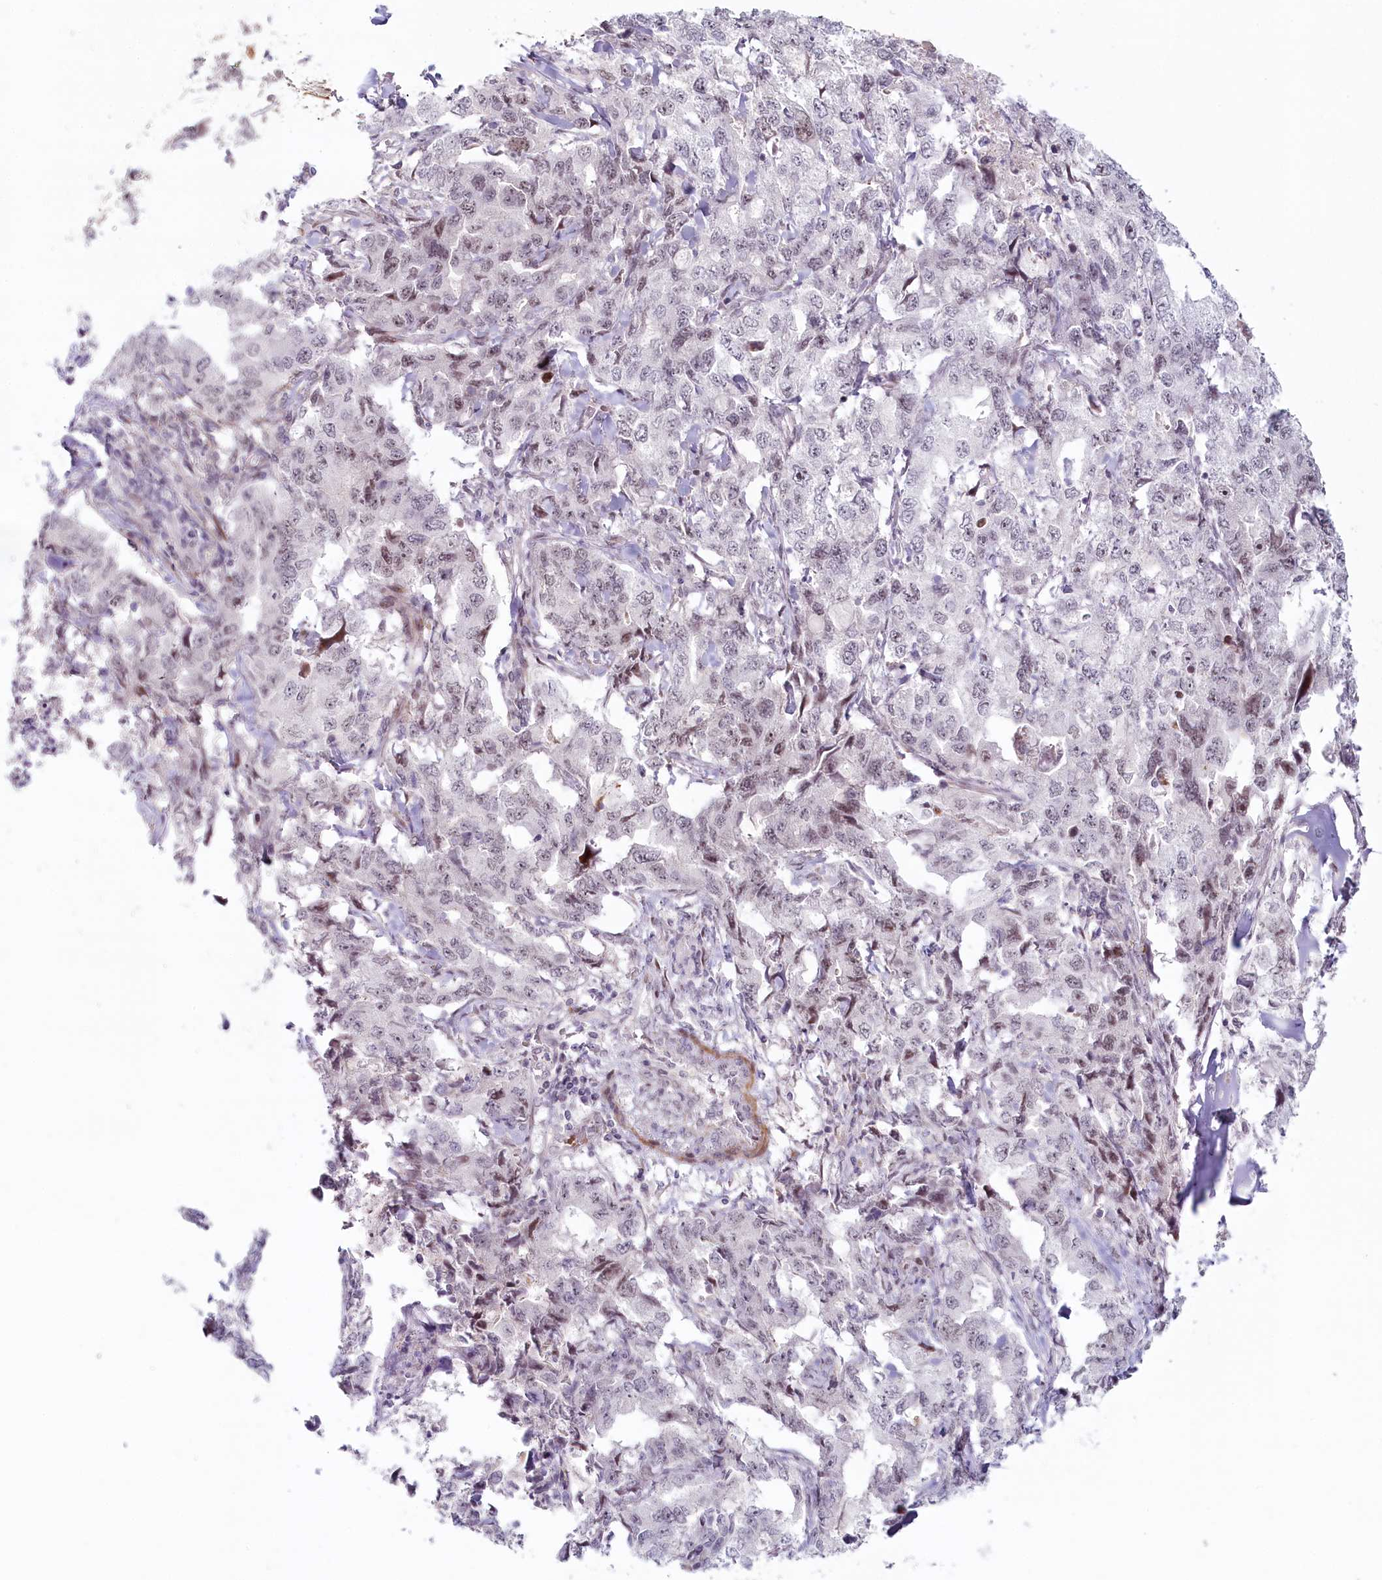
{"staining": {"intensity": "moderate", "quantity": "<25%", "location": "nuclear"}, "tissue": "lung cancer", "cell_type": "Tumor cells", "image_type": "cancer", "snomed": [{"axis": "morphology", "description": "Adenocarcinoma, NOS"}, {"axis": "topography", "description": "Lung"}], "caption": "Lung cancer stained for a protein (brown) demonstrates moderate nuclear positive positivity in about <25% of tumor cells.", "gene": "FAM204A", "patient": {"sex": "female", "age": 51}}